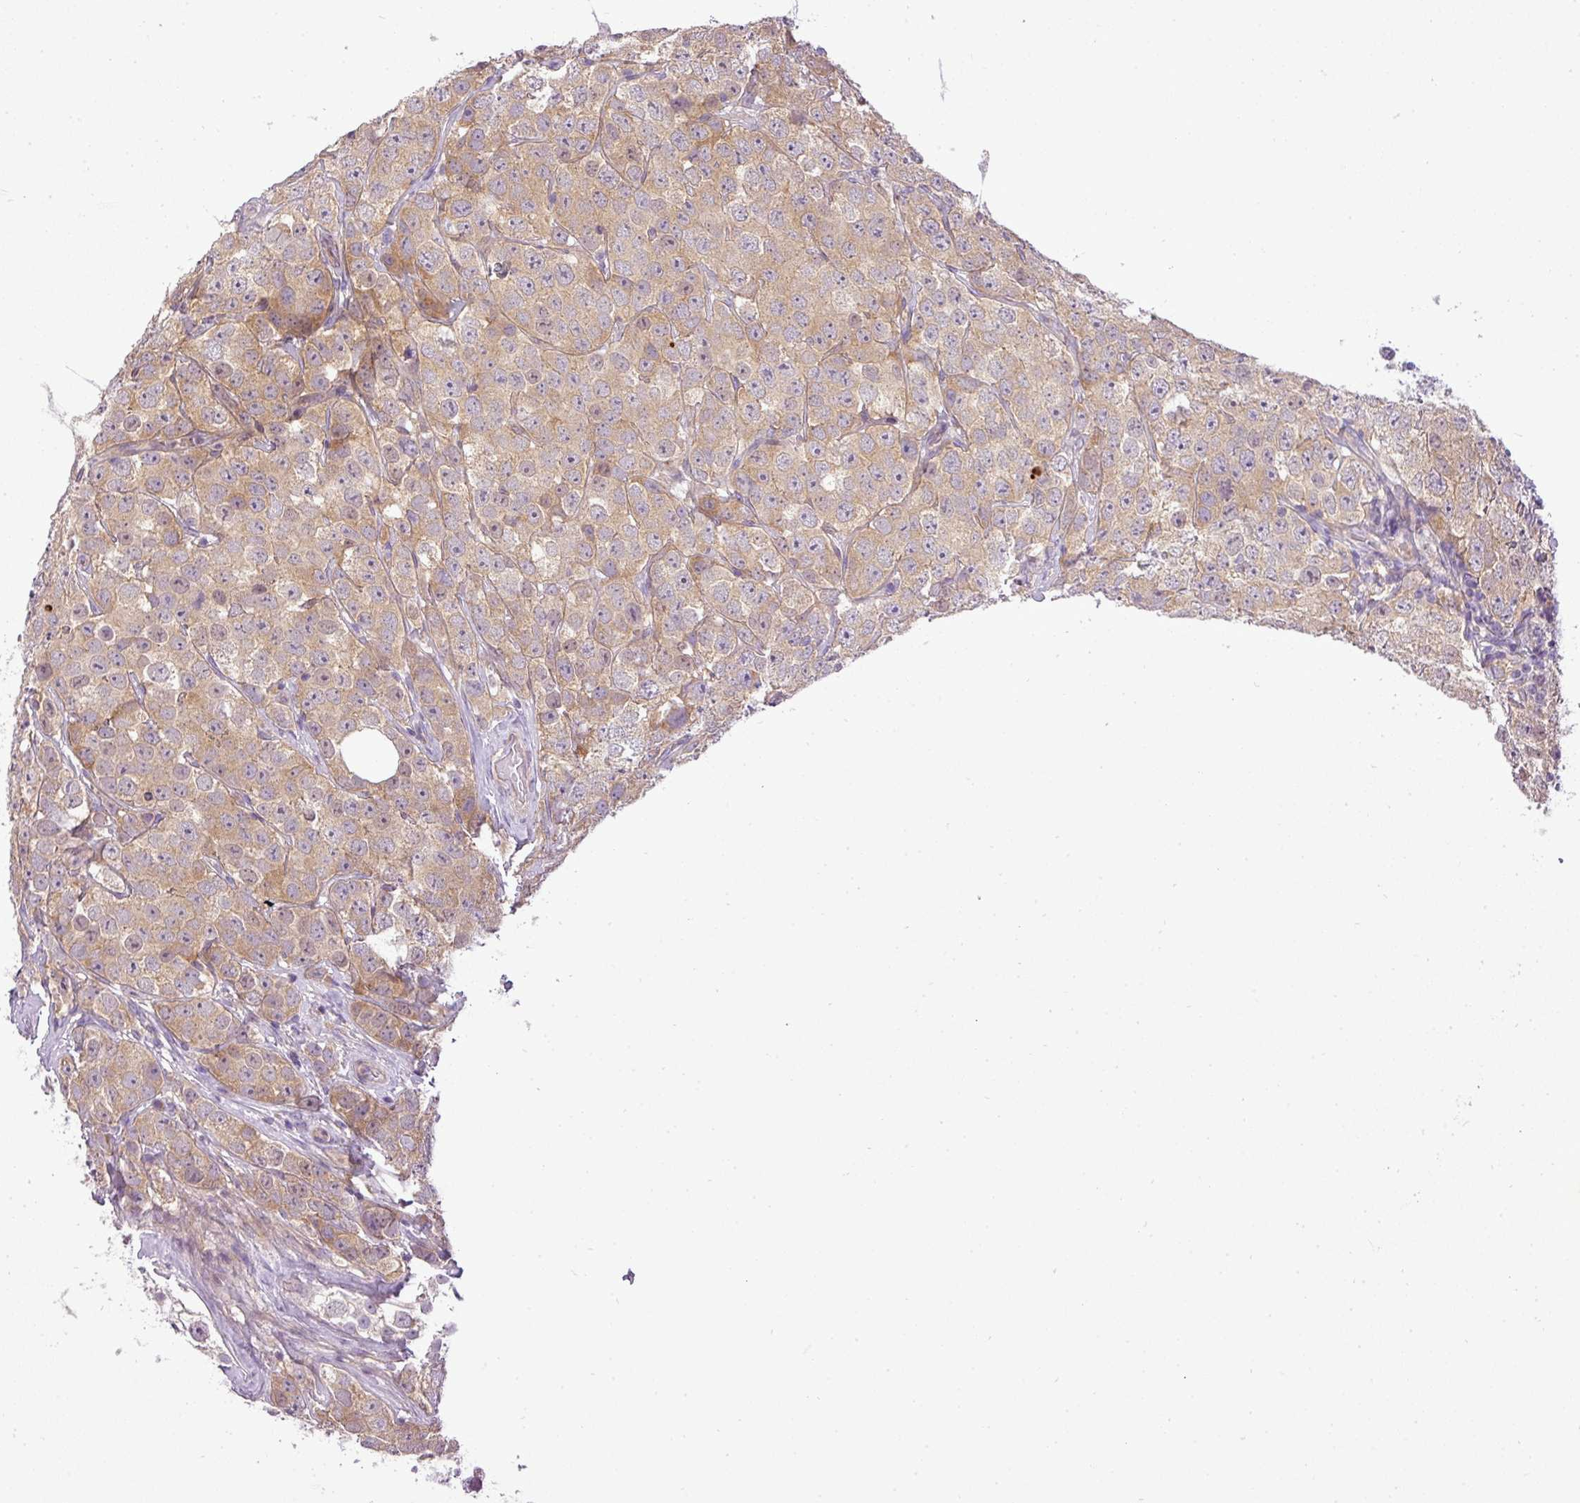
{"staining": {"intensity": "moderate", "quantity": ">75%", "location": "cytoplasmic/membranous"}, "tissue": "testis cancer", "cell_type": "Tumor cells", "image_type": "cancer", "snomed": [{"axis": "morphology", "description": "Seminoma, NOS"}, {"axis": "topography", "description": "Testis"}], "caption": "Seminoma (testis) stained for a protein (brown) reveals moderate cytoplasmic/membranous positive positivity in approximately >75% of tumor cells.", "gene": "ZDHHC1", "patient": {"sex": "male", "age": 28}}